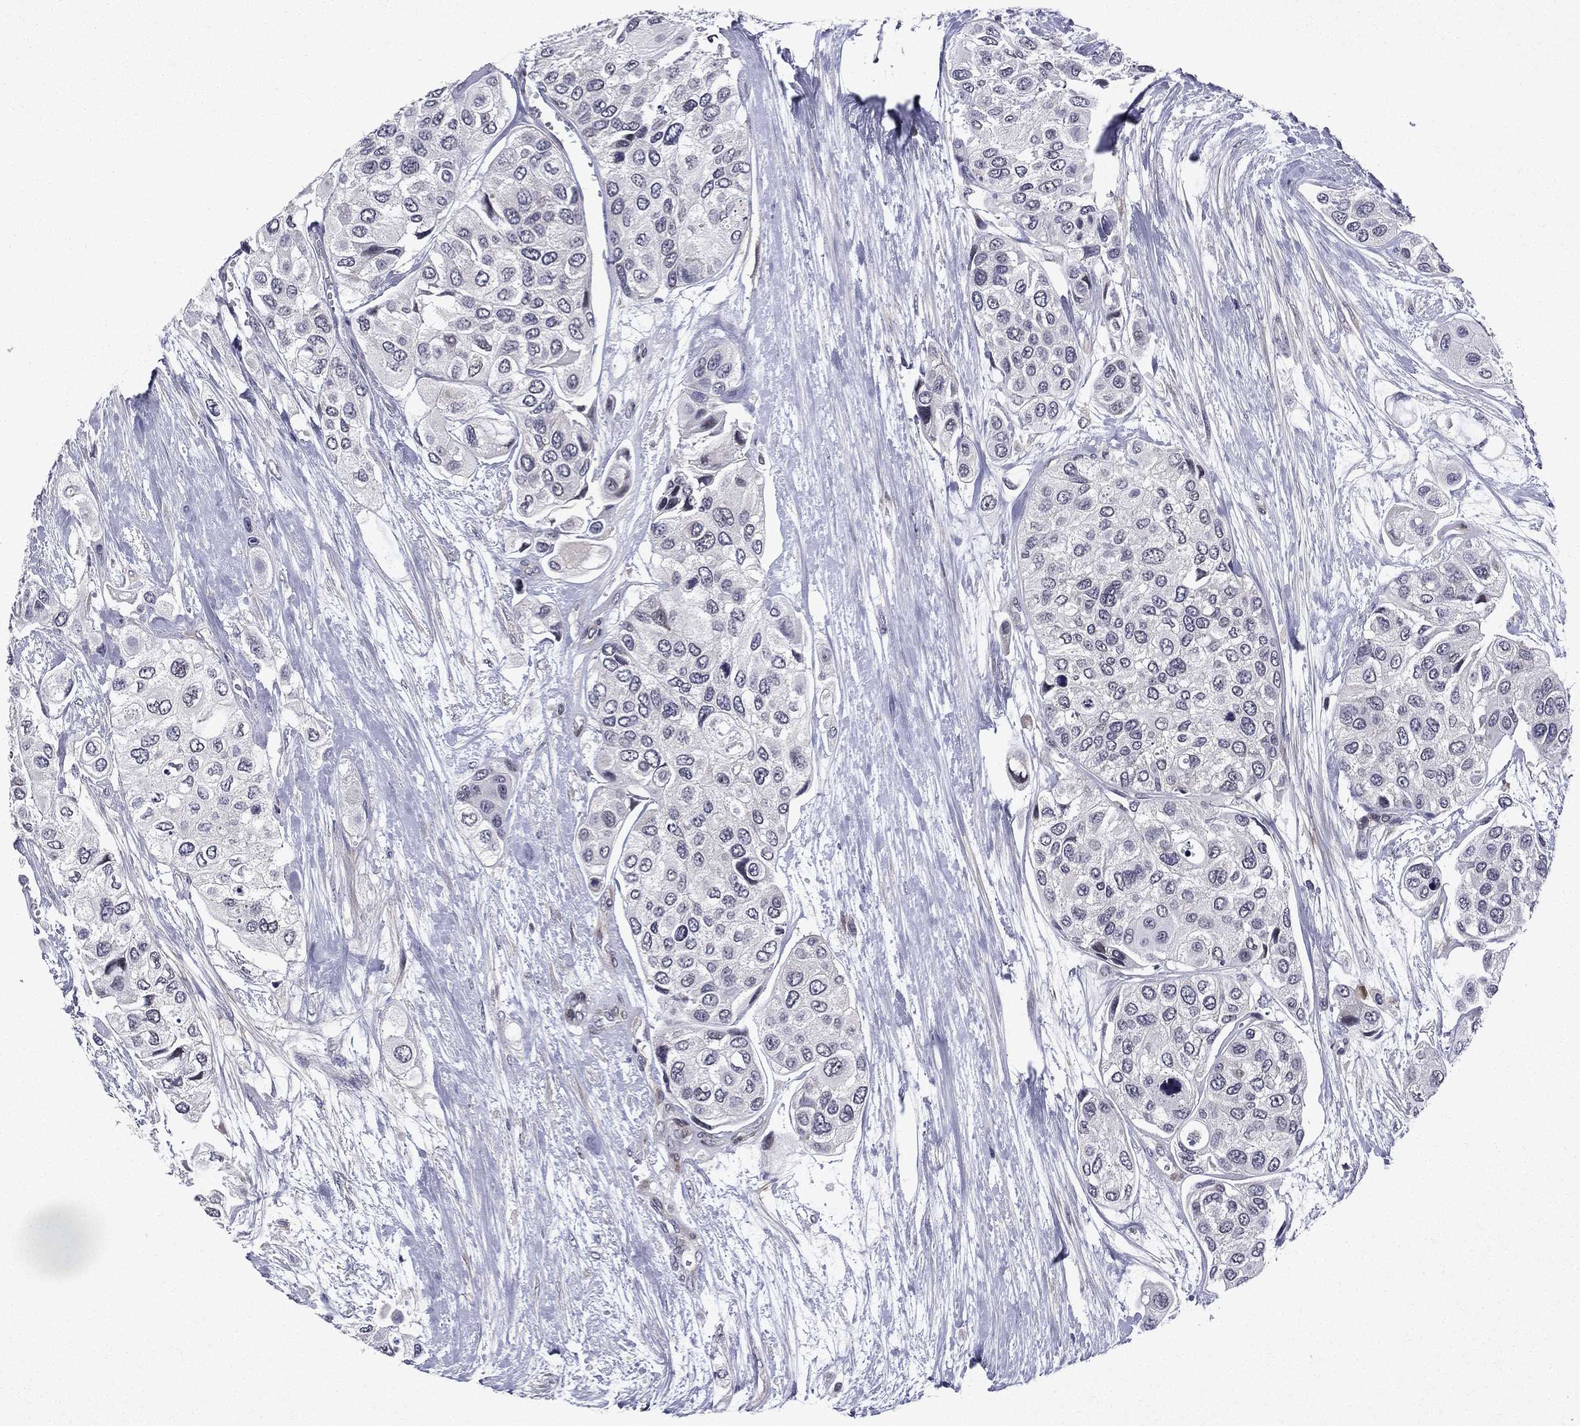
{"staining": {"intensity": "negative", "quantity": "none", "location": "none"}, "tissue": "urothelial cancer", "cell_type": "Tumor cells", "image_type": "cancer", "snomed": [{"axis": "morphology", "description": "Urothelial carcinoma, High grade"}, {"axis": "topography", "description": "Urinary bladder"}], "caption": "A high-resolution photomicrograph shows IHC staining of high-grade urothelial carcinoma, which shows no significant staining in tumor cells. Nuclei are stained in blue.", "gene": "ECM1", "patient": {"sex": "male", "age": 77}}